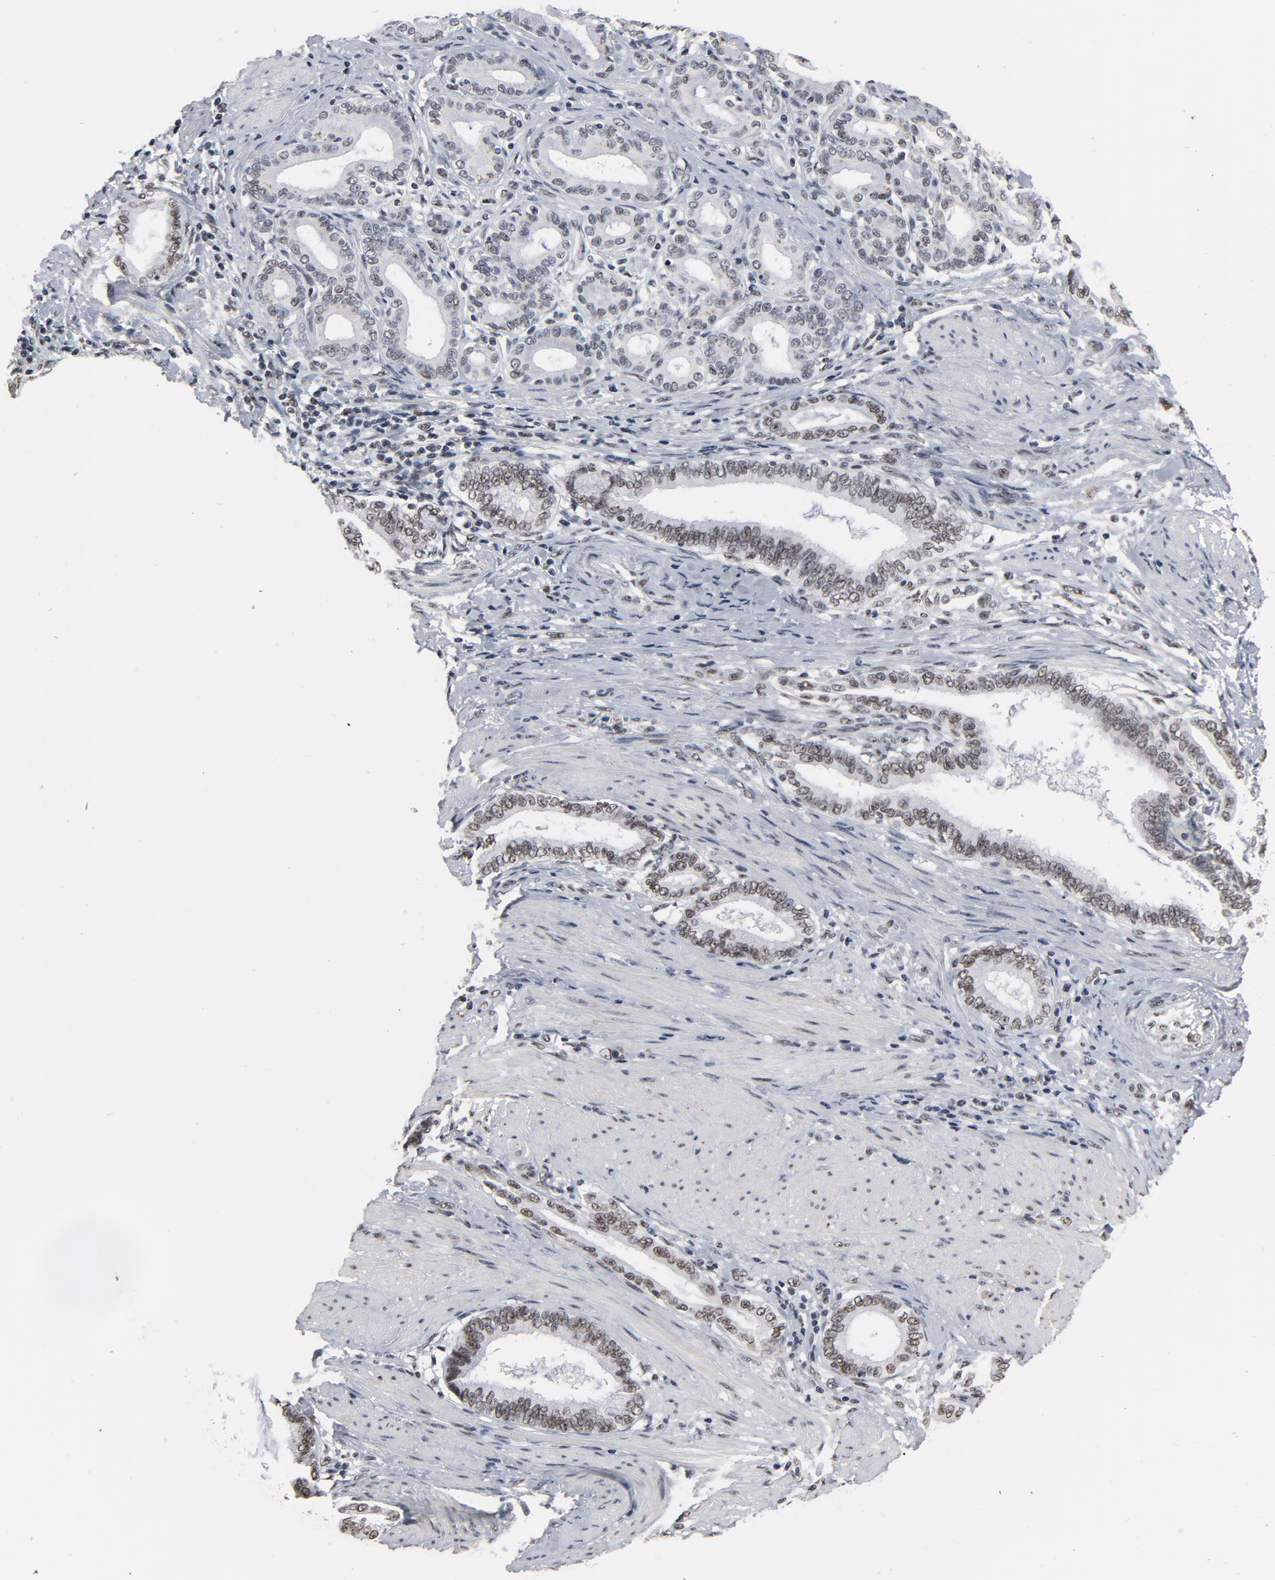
{"staining": {"intensity": "moderate", "quantity": ">75%", "location": "nuclear"}, "tissue": "pancreatic cancer", "cell_type": "Tumor cells", "image_type": "cancer", "snomed": [{"axis": "morphology", "description": "Adenocarcinoma, NOS"}, {"axis": "topography", "description": "Pancreas"}], "caption": "An IHC image of neoplastic tissue is shown. Protein staining in brown shows moderate nuclear positivity in pancreatic adenocarcinoma within tumor cells.", "gene": "MRE11", "patient": {"sex": "female", "age": 64}}